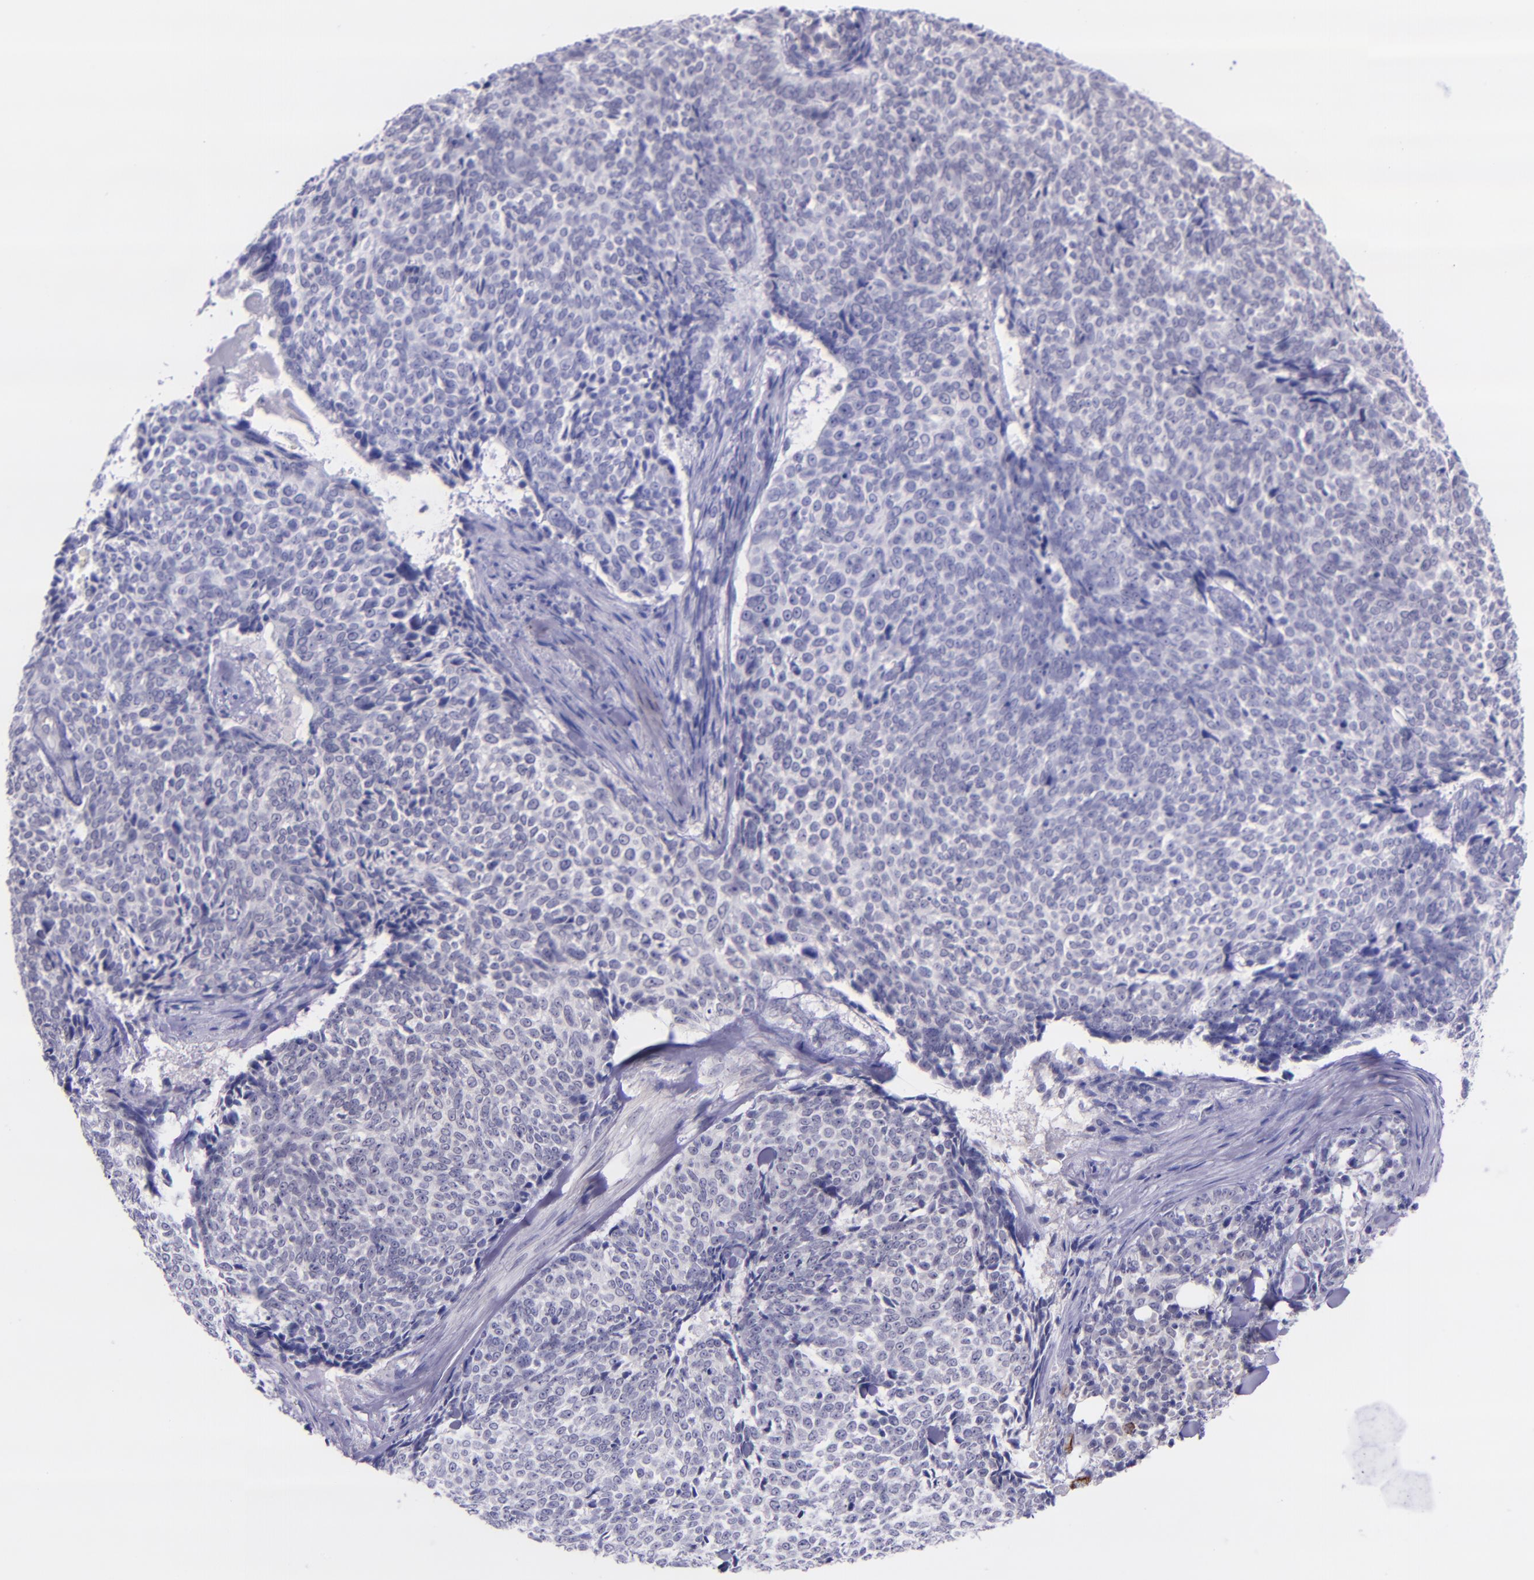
{"staining": {"intensity": "negative", "quantity": "none", "location": "none"}, "tissue": "skin cancer", "cell_type": "Tumor cells", "image_type": "cancer", "snomed": [{"axis": "morphology", "description": "Basal cell carcinoma"}, {"axis": "topography", "description": "Skin"}], "caption": "This is a photomicrograph of immunohistochemistry (IHC) staining of basal cell carcinoma (skin), which shows no positivity in tumor cells. Brightfield microscopy of immunohistochemistry (IHC) stained with DAB (3,3'-diaminobenzidine) (brown) and hematoxylin (blue), captured at high magnification.", "gene": "SELE", "patient": {"sex": "female", "age": 89}}